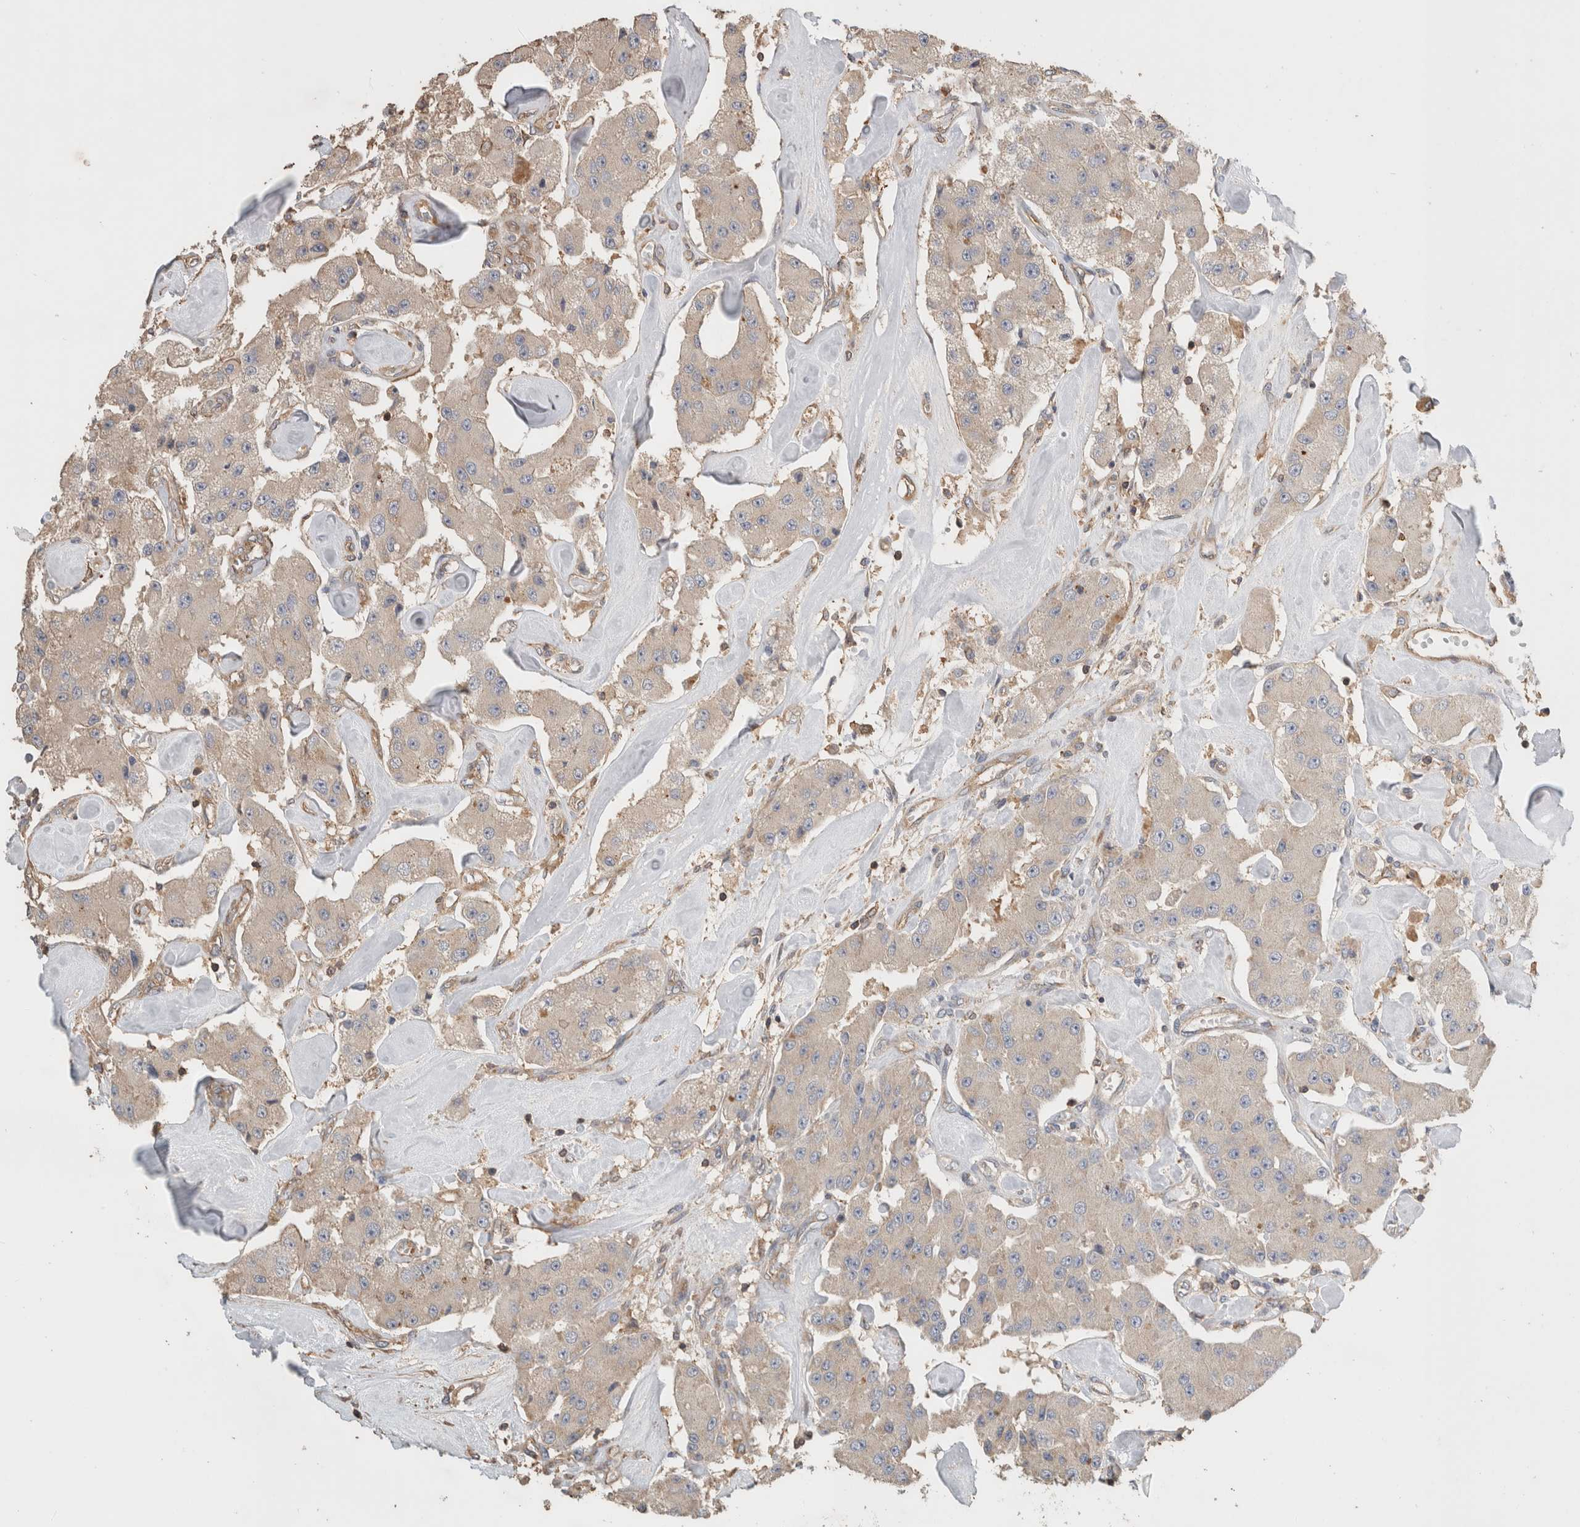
{"staining": {"intensity": "weak", "quantity": "<25%", "location": "cytoplasmic/membranous"}, "tissue": "carcinoid", "cell_type": "Tumor cells", "image_type": "cancer", "snomed": [{"axis": "morphology", "description": "Carcinoid, malignant, NOS"}, {"axis": "topography", "description": "Pancreas"}], "caption": "Human carcinoid (malignant) stained for a protein using IHC shows no expression in tumor cells.", "gene": "EIF4G3", "patient": {"sex": "male", "age": 41}}